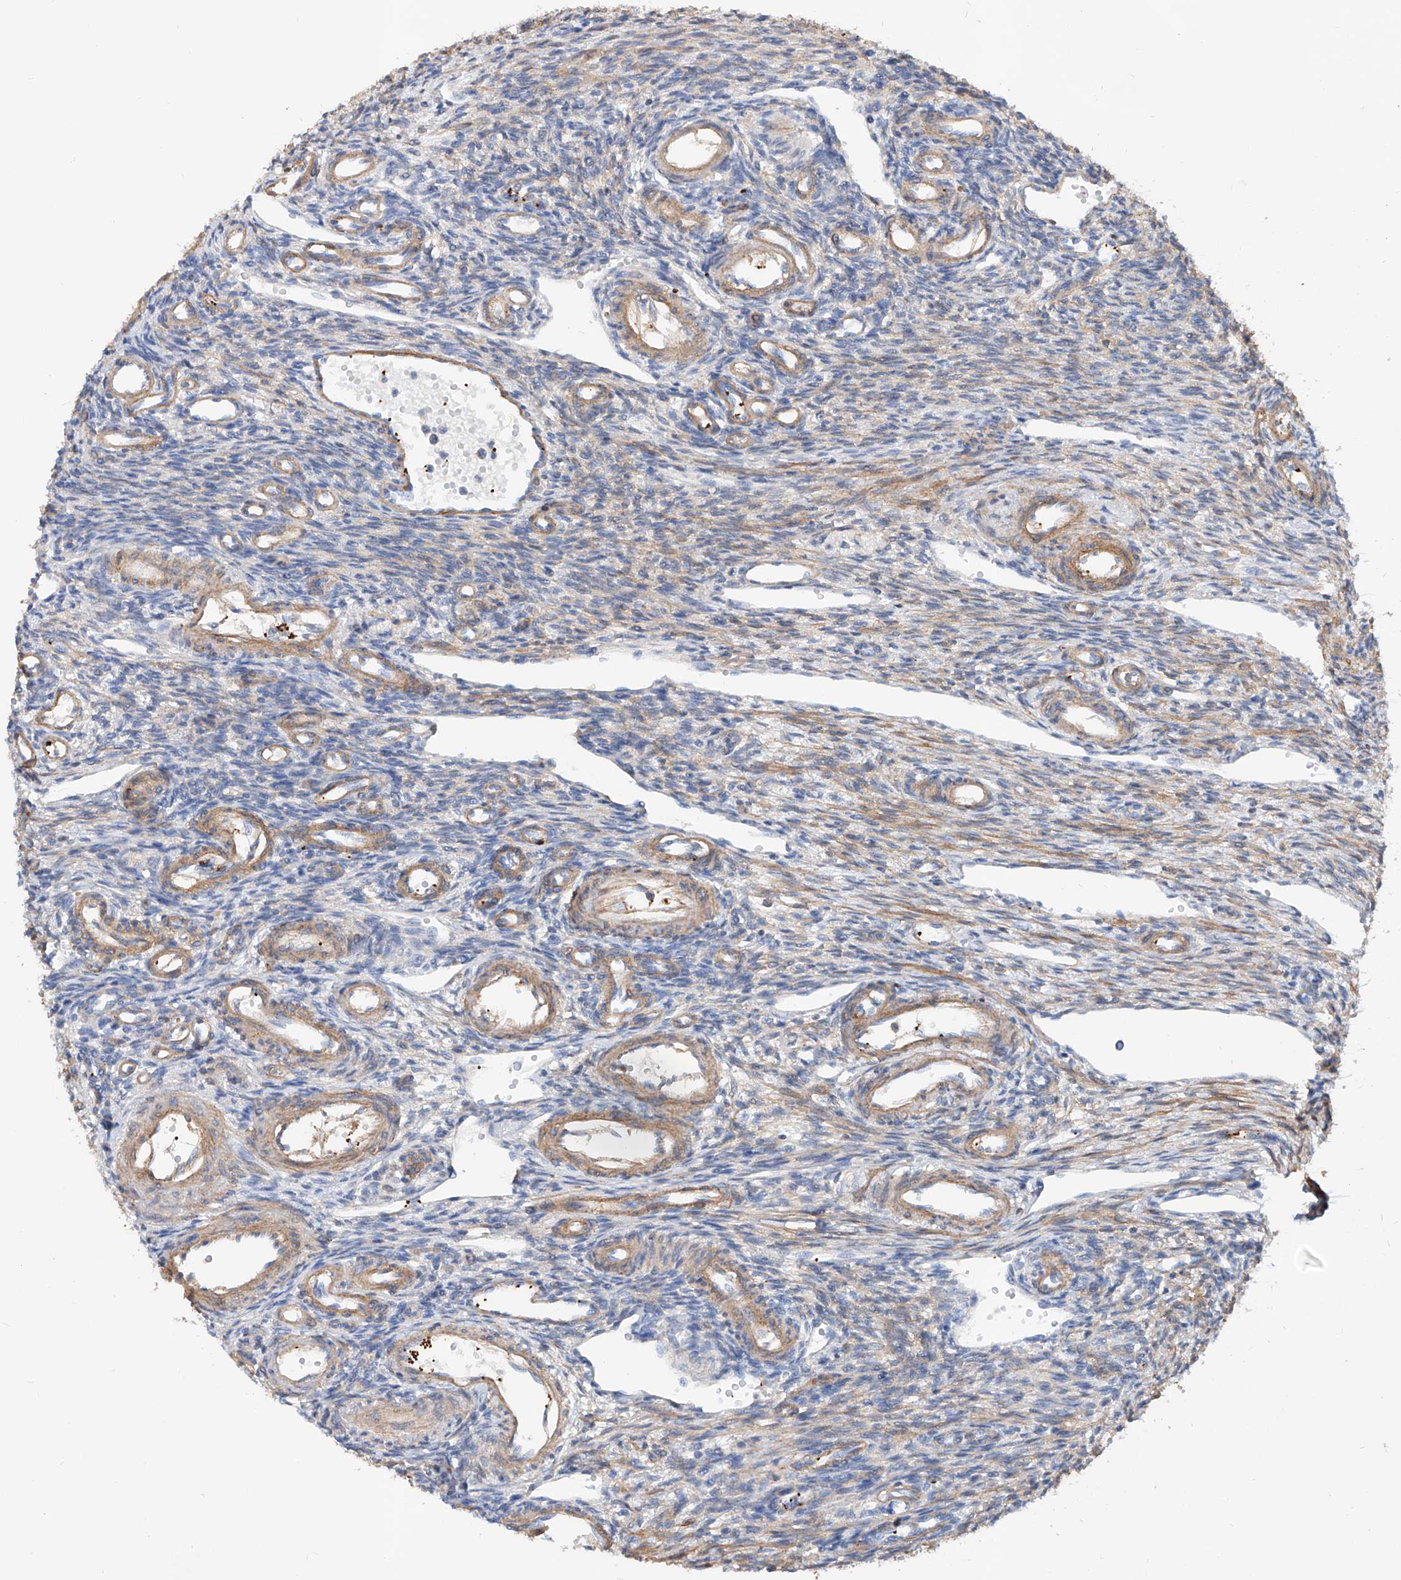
{"staining": {"intensity": "negative", "quantity": "none", "location": "none"}, "tissue": "ovary", "cell_type": "Ovarian stroma cells", "image_type": "normal", "snomed": [{"axis": "morphology", "description": "Normal tissue, NOS"}, {"axis": "morphology", "description": "Cyst, NOS"}, {"axis": "topography", "description": "Ovary"}], "caption": "An image of human ovary is negative for staining in ovarian stroma cells. (DAB immunohistochemistry (IHC) visualized using brightfield microscopy, high magnification).", "gene": "TAS2R60", "patient": {"sex": "female", "age": 33}}